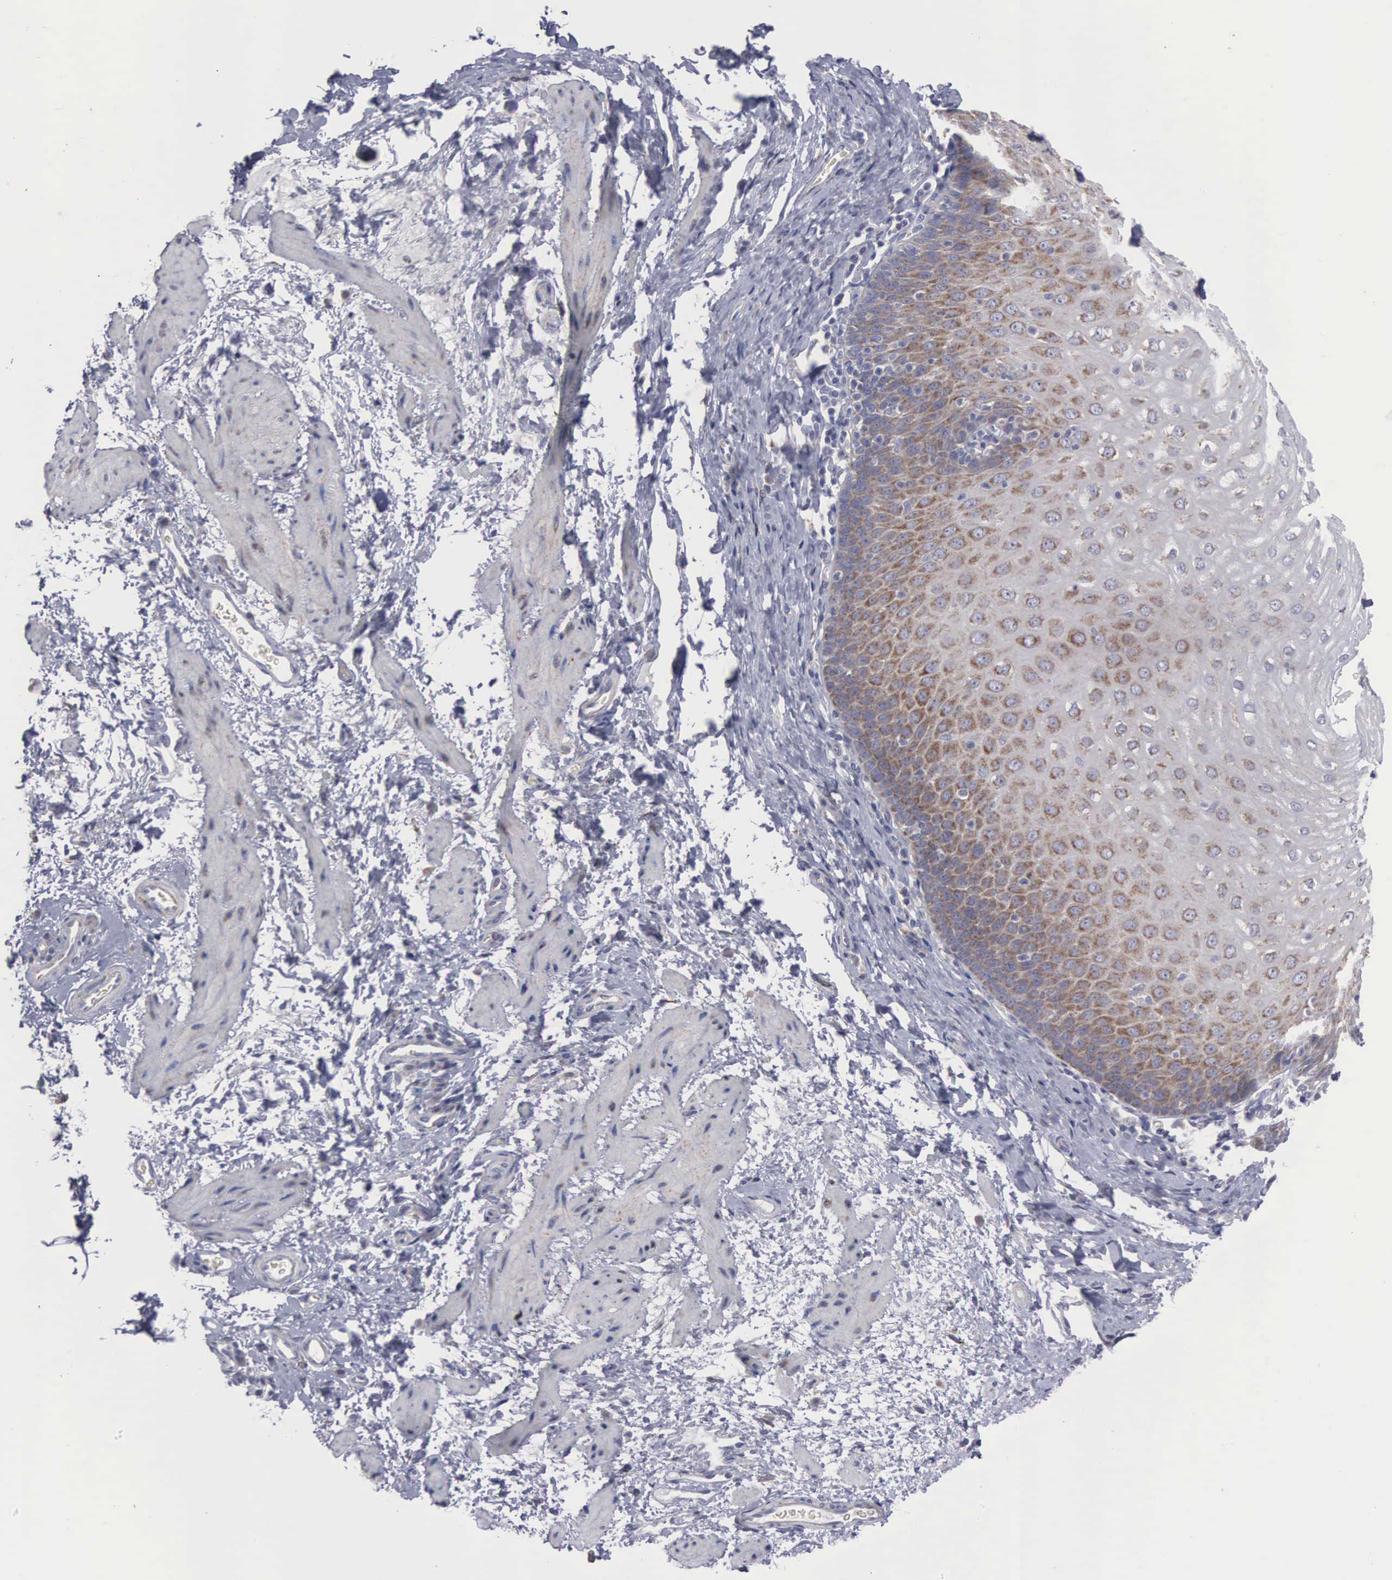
{"staining": {"intensity": "weak", "quantity": "25%-75%", "location": "cytoplasmic/membranous"}, "tissue": "esophagus", "cell_type": "Squamous epithelial cells", "image_type": "normal", "snomed": [{"axis": "morphology", "description": "Normal tissue, NOS"}, {"axis": "topography", "description": "Esophagus"}], "caption": "High-power microscopy captured an IHC histopathology image of benign esophagus, revealing weak cytoplasmic/membranous expression in approximately 25%-75% of squamous epithelial cells.", "gene": "APOOL", "patient": {"sex": "female", "age": 61}}